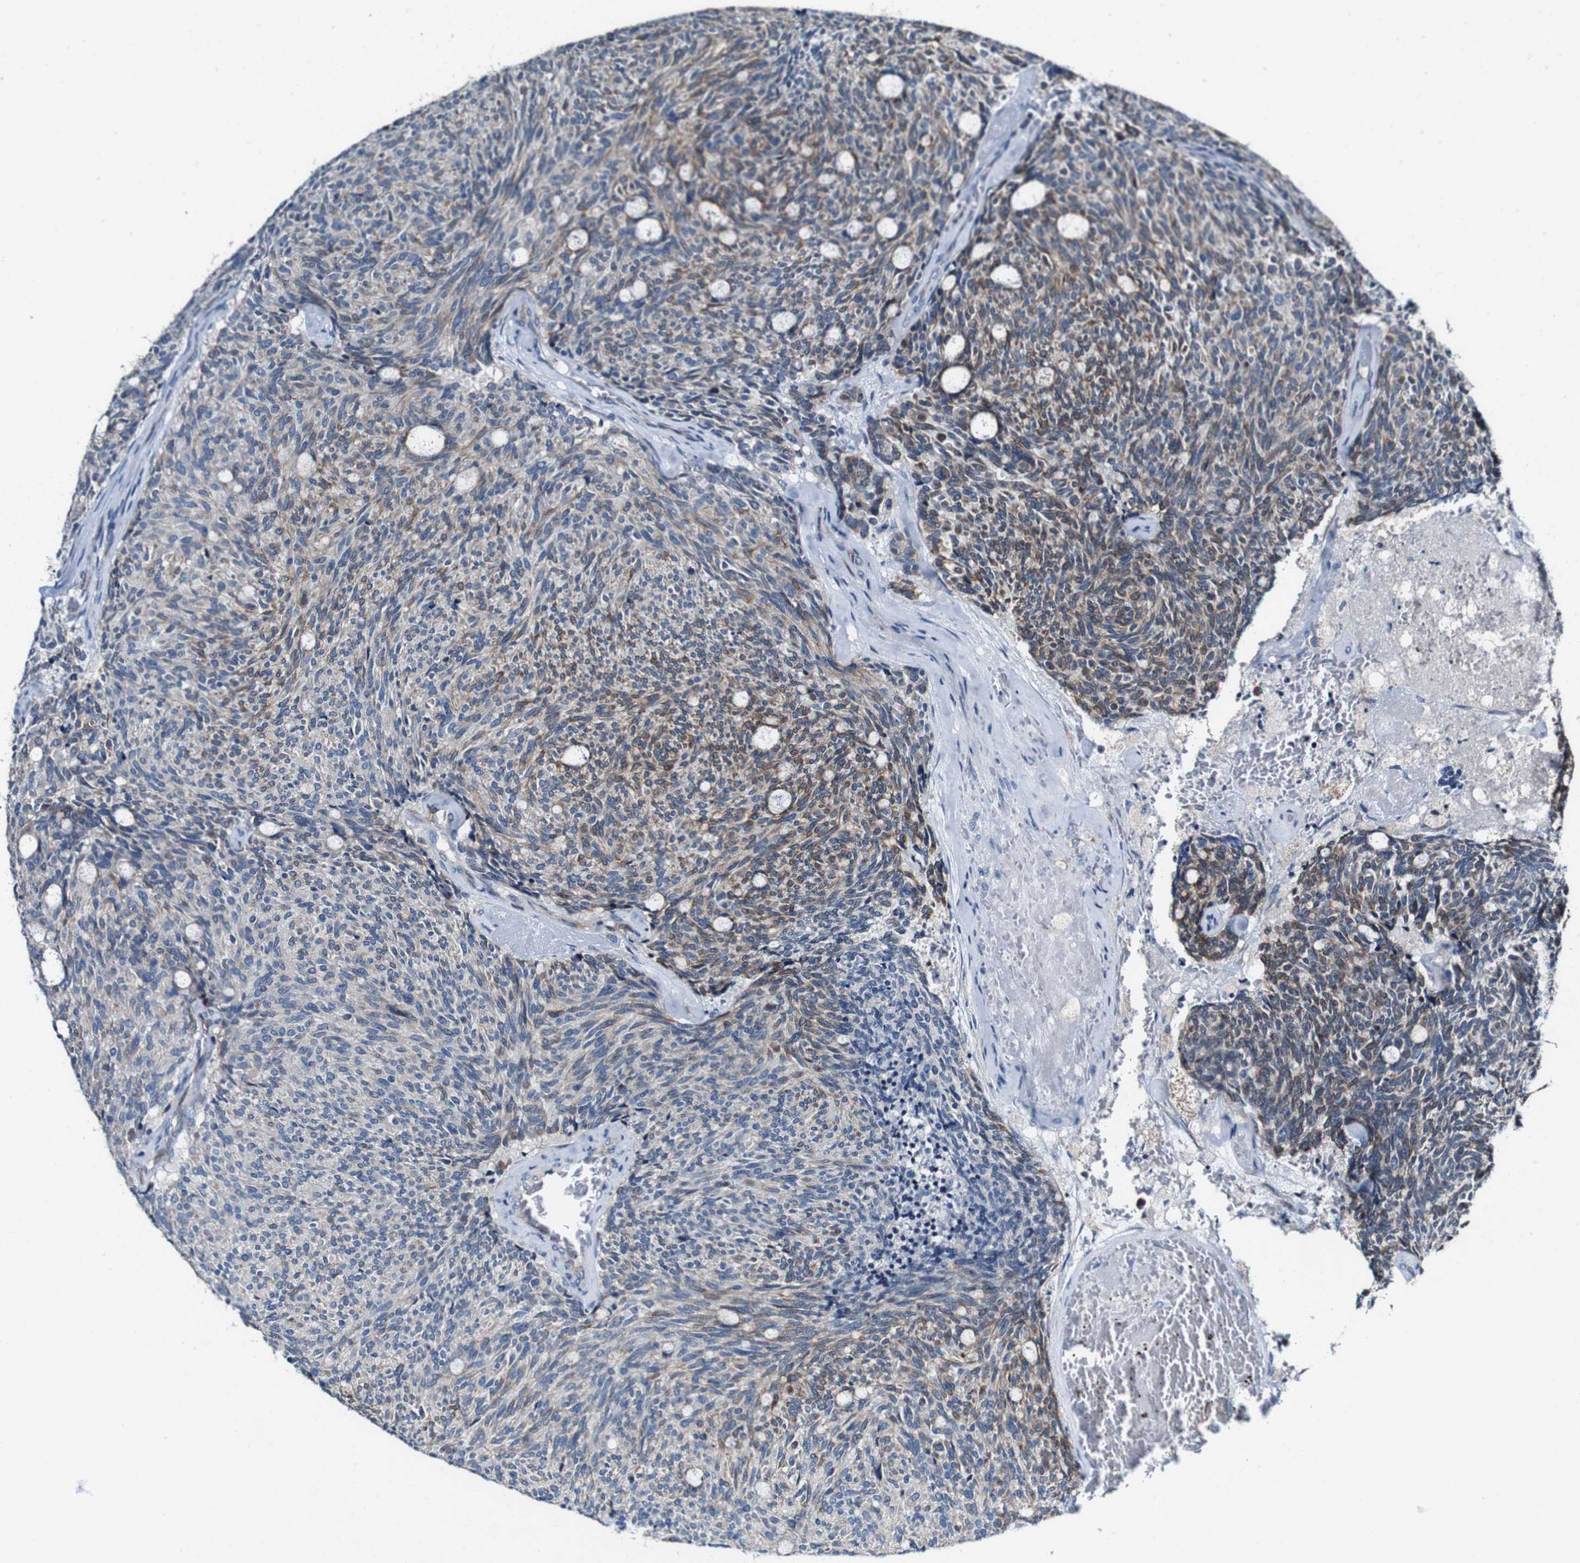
{"staining": {"intensity": "weak", "quantity": "25%-75%", "location": "cytoplasmic/membranous"}, "tissue": "carcinoid", "cell_type": "Tumor cells", "image_type": "cancer", "snomed": [{"axis": "morphology", "description": "Carcinoid, malignant, NOS"}, {"axis": "topography", "description": "Pancreas"}], "caption": "Protein expression analysis of carcinoid exhibits weak cytoplasmic/membranous expression in approximately 25%-75% of tumor cells.", "gene": "GRAMD1A", "patient": {"sex": "female", "age": 54}}